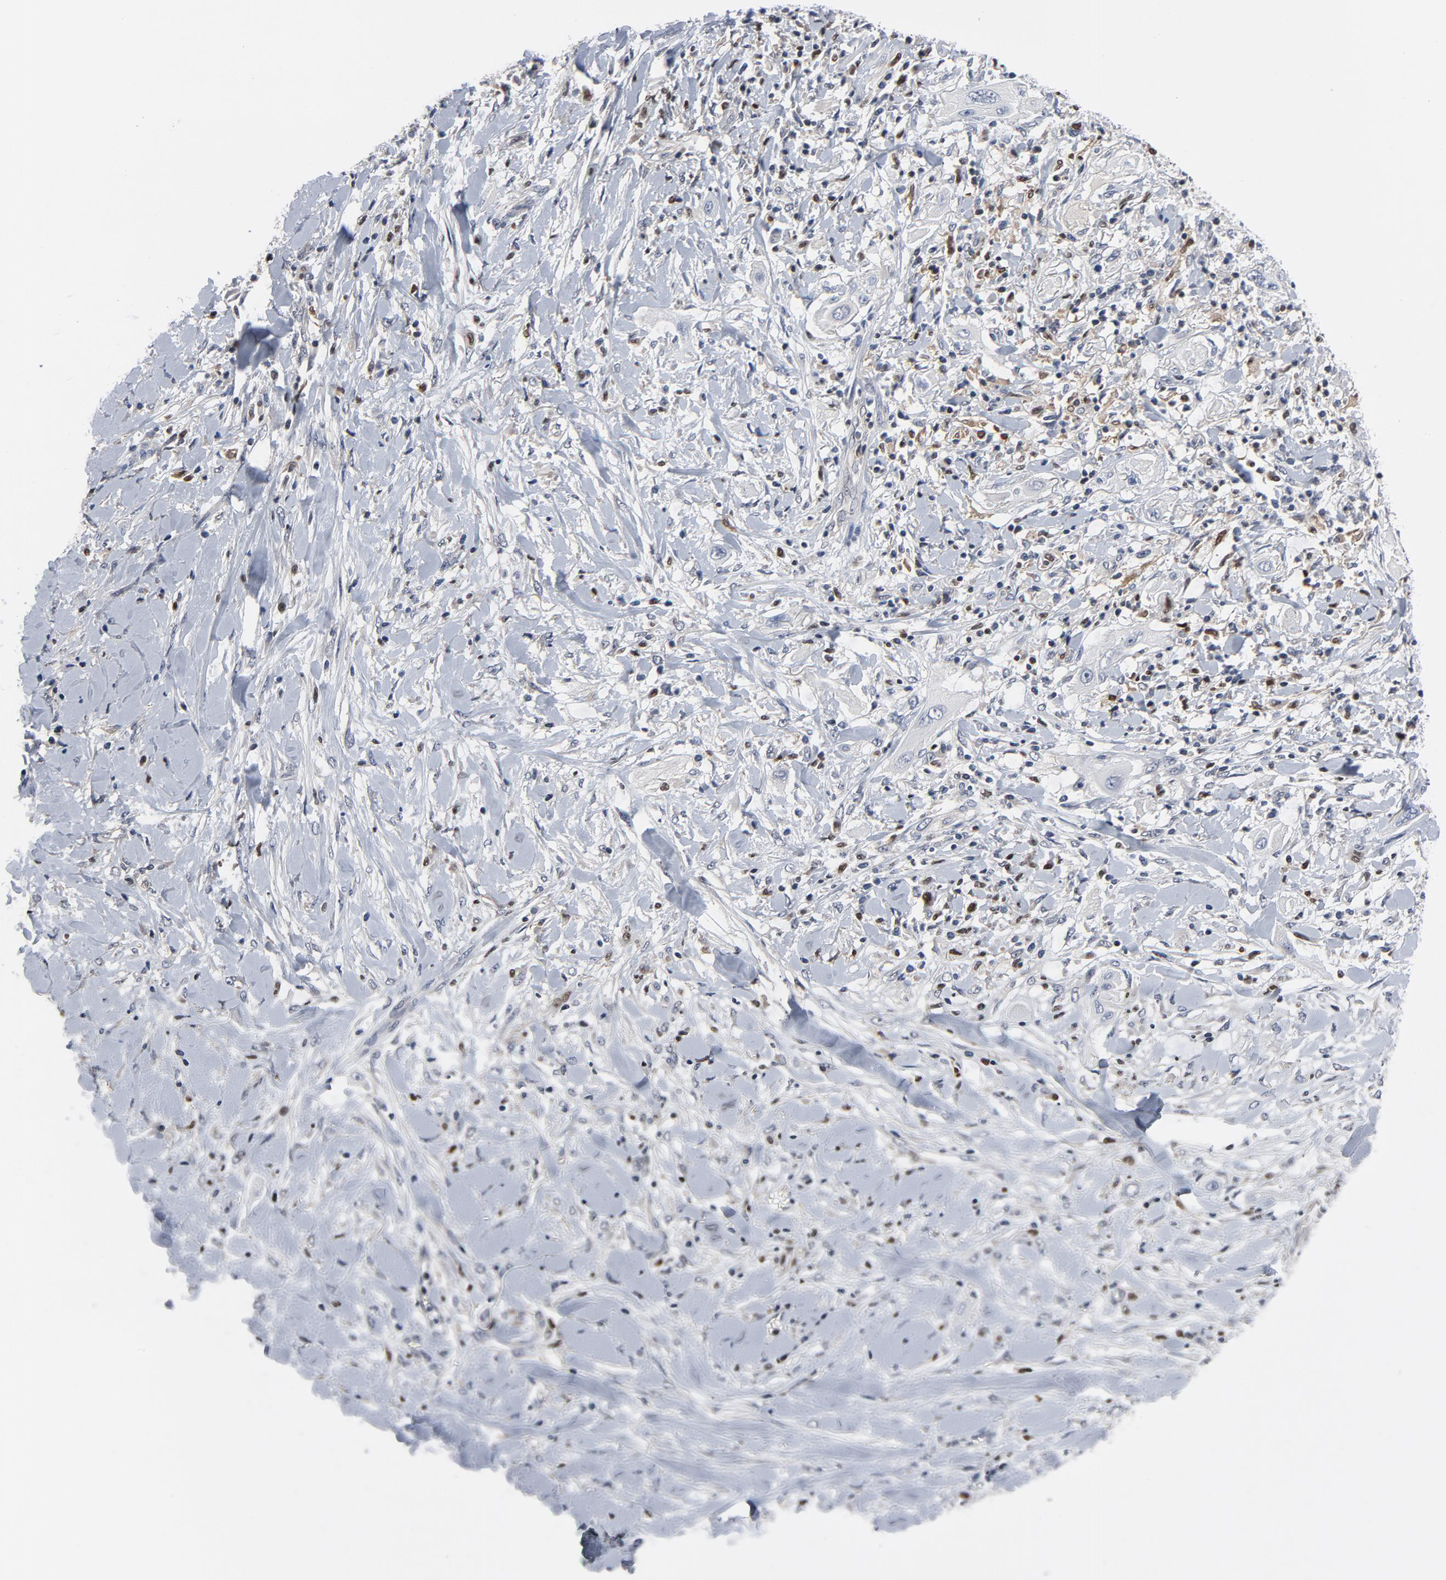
{"staining": {"intensity": "negative", "quantity": "none", "location": "none"}, "tissue": "lung cancer", "cell_type": "Tumor cells", "image_type": "cancer", "snomed": [{"axis": "morphology", "description": "Squamous cell carcinoma, NOS"}, {"axis": "topography", "description": "Lung"}], "caption": "Immunohistochemistry histopathology image of lung squamous cell carcinoma stained for a protein (brown), which displays no expression in tumor cells.", "gene": "NFKB1", "patient": {"sex": "female", "age": 47}}